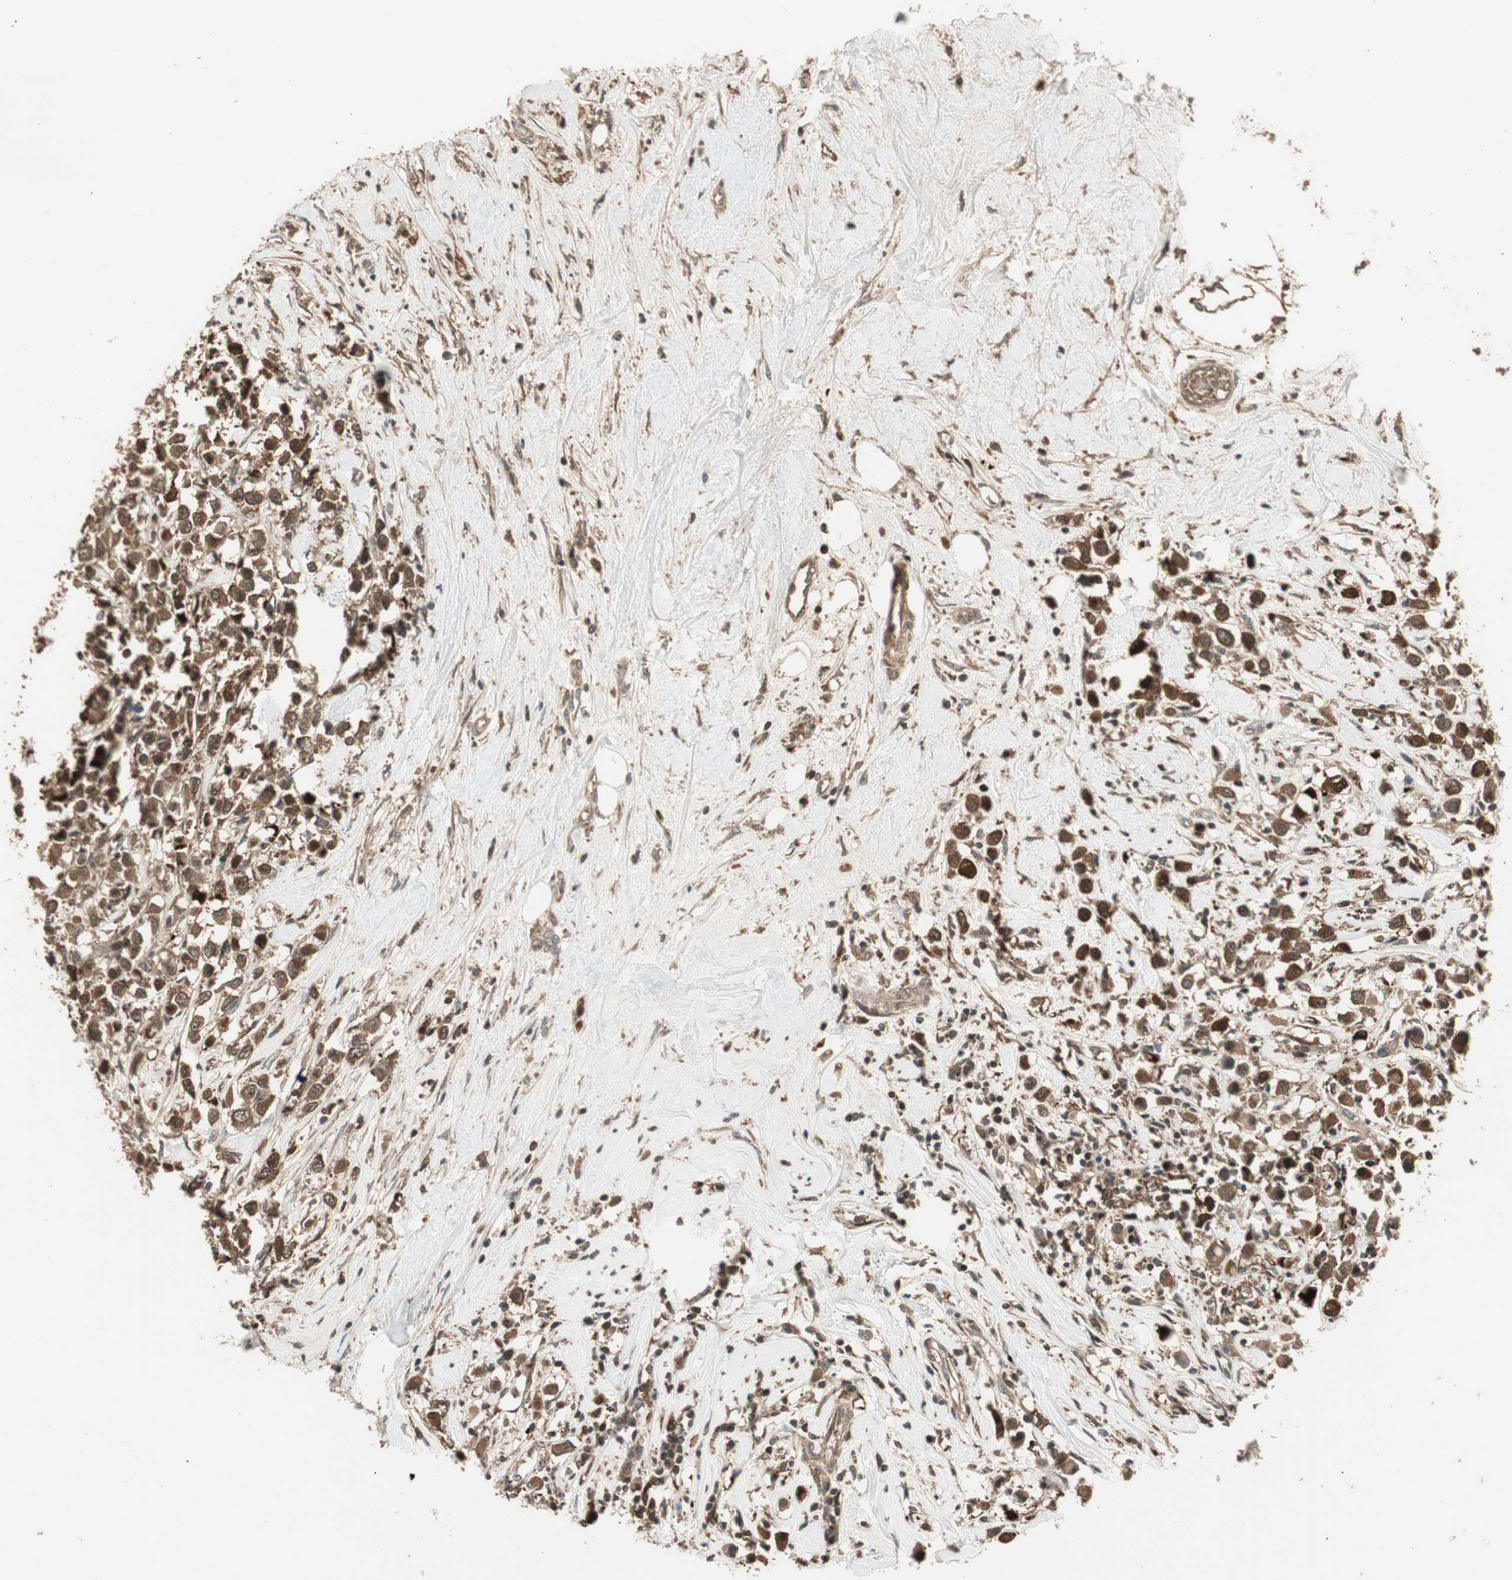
{"staining": {"intensity": "strong", "quantity": ">75%", "location": "cytoplasmic/membranous,nuclear"}, "tissue": "breast cancer", "cell_type": "Tumor cells", "image_type": "cancer", "snomed": [{"axis": "morphology", "description": "Duct carcinoma"}, {"axis": "topography", "description": "Breast"}], "caption": "A micrograph of human invasive ductal carcinoma (breast) stained for a protein displays strong cytoplasmic/membranous and nuclear brown staining in tumor cells.", "gene": "CNOT4", "patient": {"sex": "female", "age": 61}}